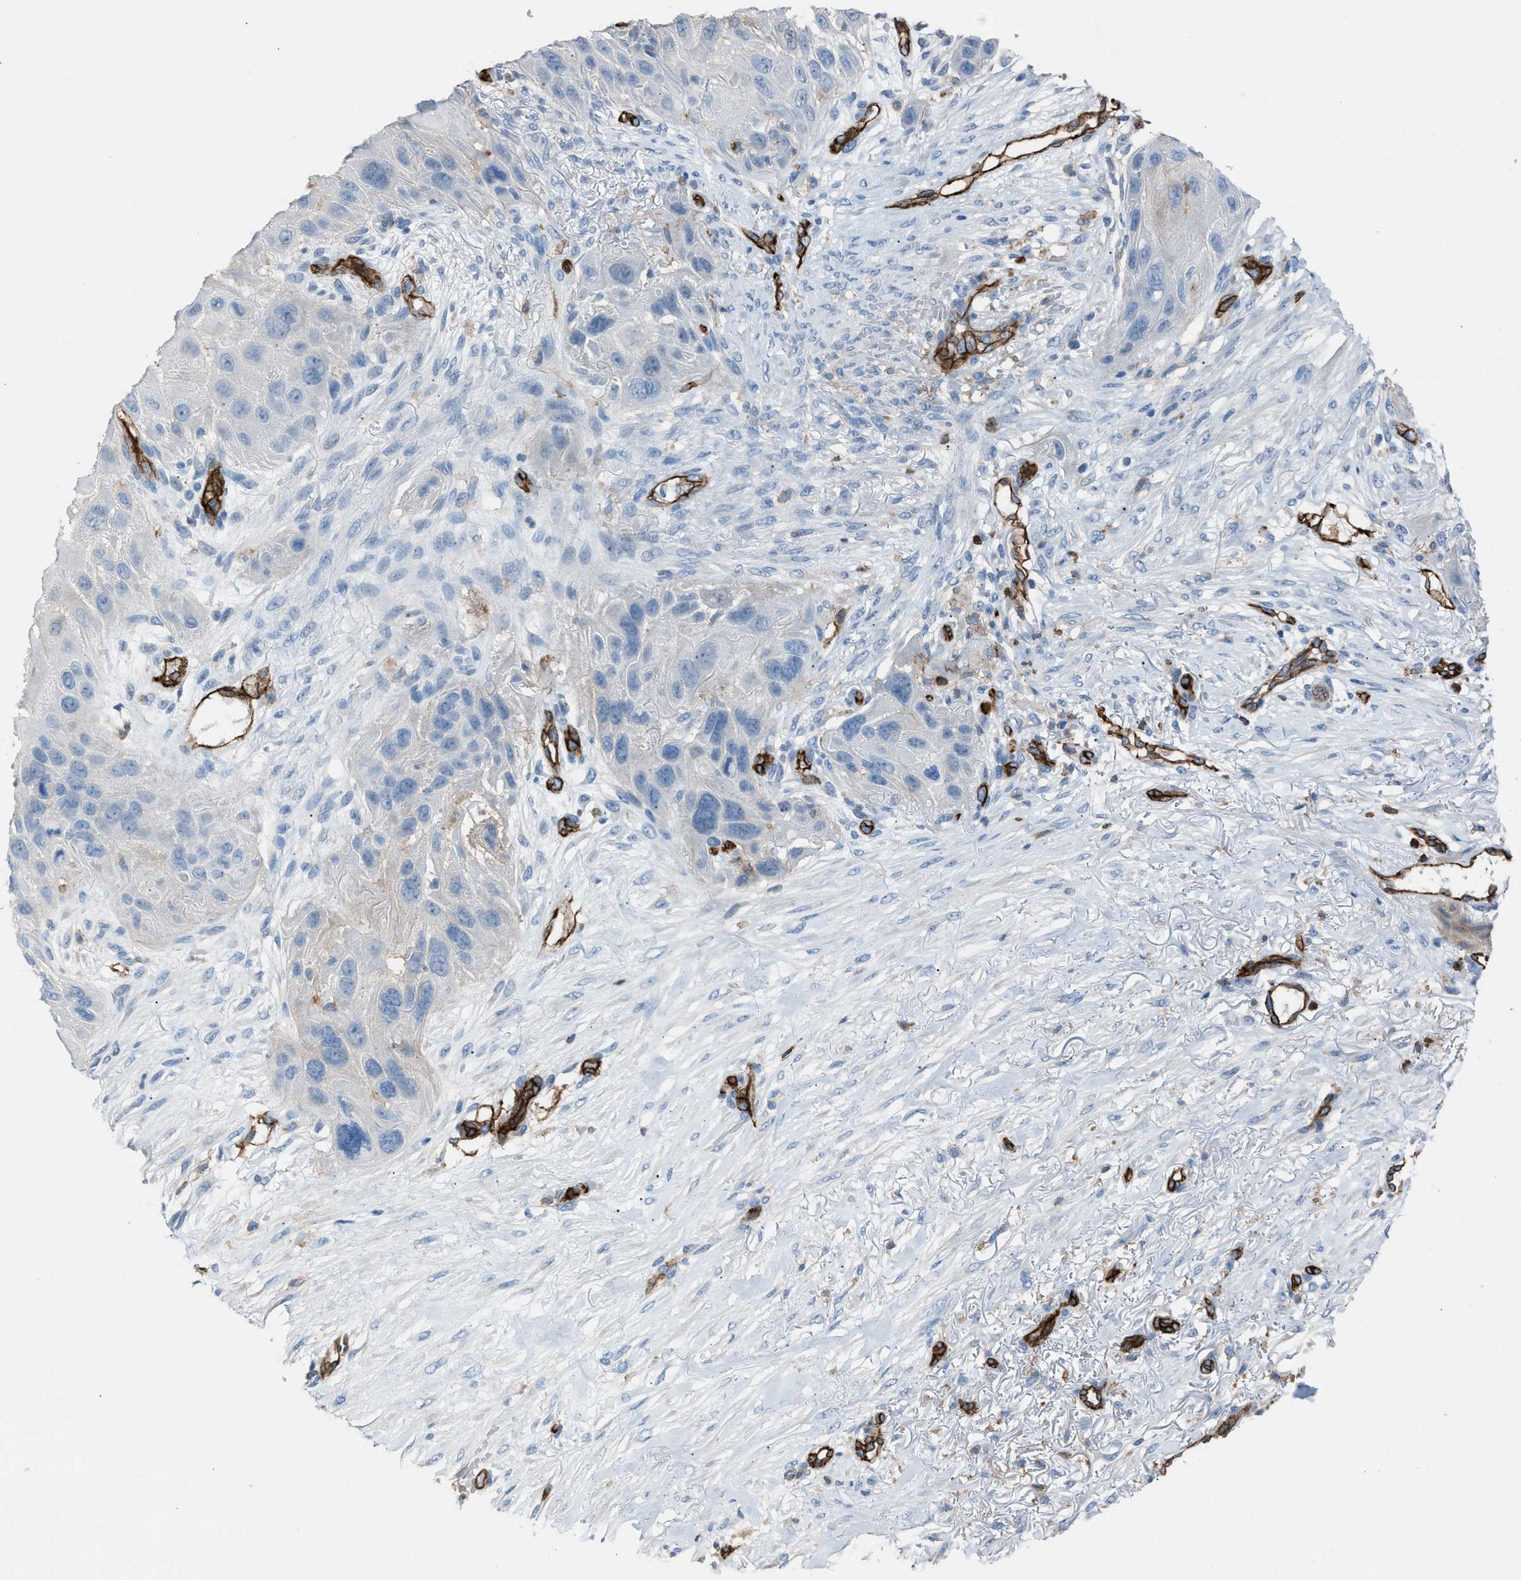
{"staining": {"intensity": "negative", "quantity": "none", "location": "none"}, "tissue": "skin cancer", "cell_type": "Tumor cells", "image_type": "cancer", "snomed": [{"axis": "morphology", "description": "Squamous cell carcinoma, NOS"}, {"axis": "topography", "description": "Skin"}], "caption": "An image of skin cancer stained for a protein demonstrates no brown staining in tumor cells. (DAB immunohistochemistry (IHC), high magnification).", "gene": "DYSF", "patient": {"sex": "female", "age": 77}}